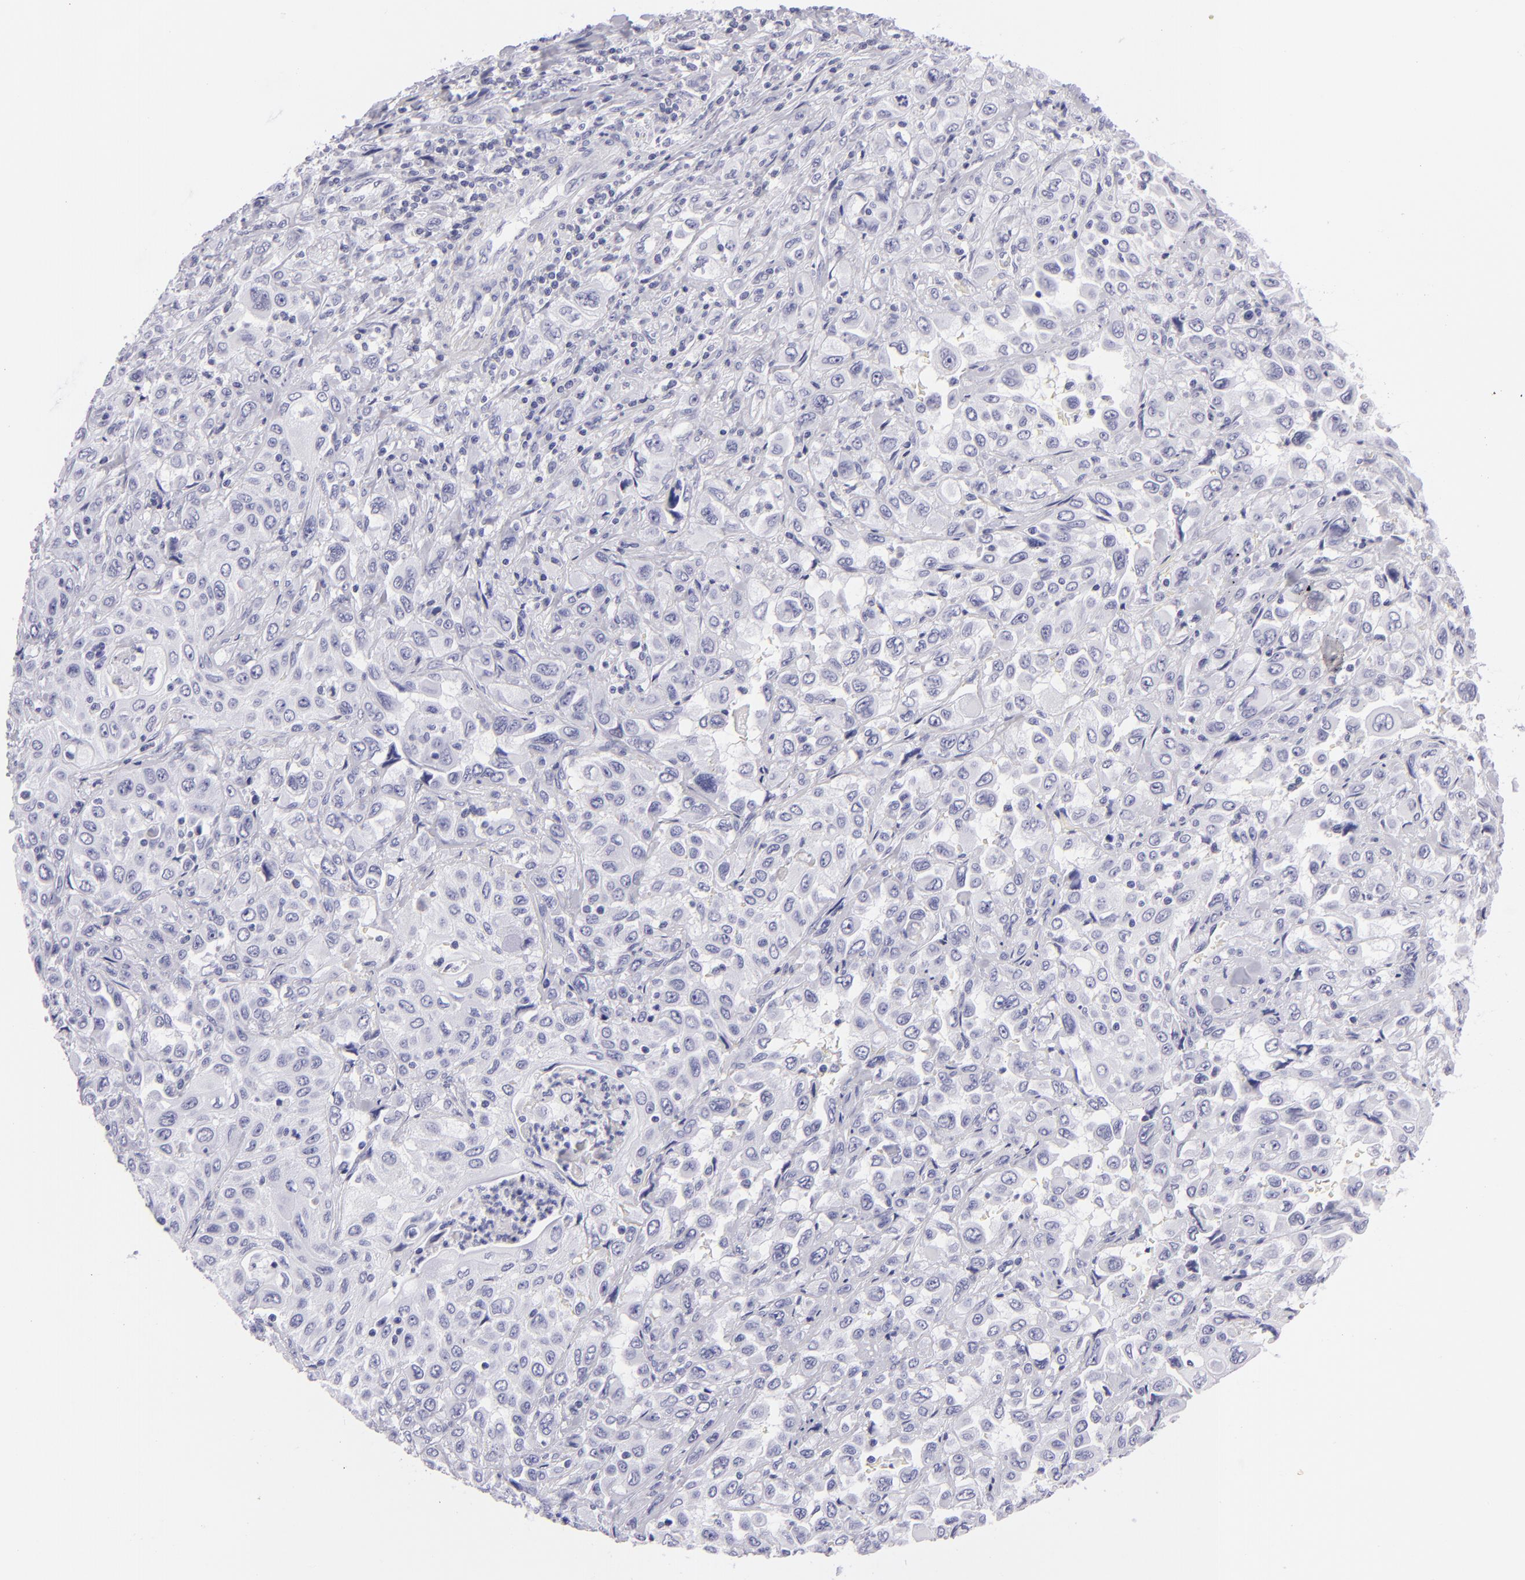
{"staining": {"intensity": "negative", "quantity": "none", "location": "none"}, "tissue": "pancreatic cancer", "cell_type": "Tumor cells", "image_type": "cancer", "snomed": [{"axis": "morphology", "description": "Adenocarcinoma, NOS"}, {"axis": "topography", "description": "Pancreas"}], "caption": "High power microscopy histopathology image of an immunohistochemistry (IHC) histopathology image of pancreatic adenocarcinoma, revealing no significant positivity in tumor cells.", "gene": "PVALB", "patient": {"sex": "male", "age": 70}}